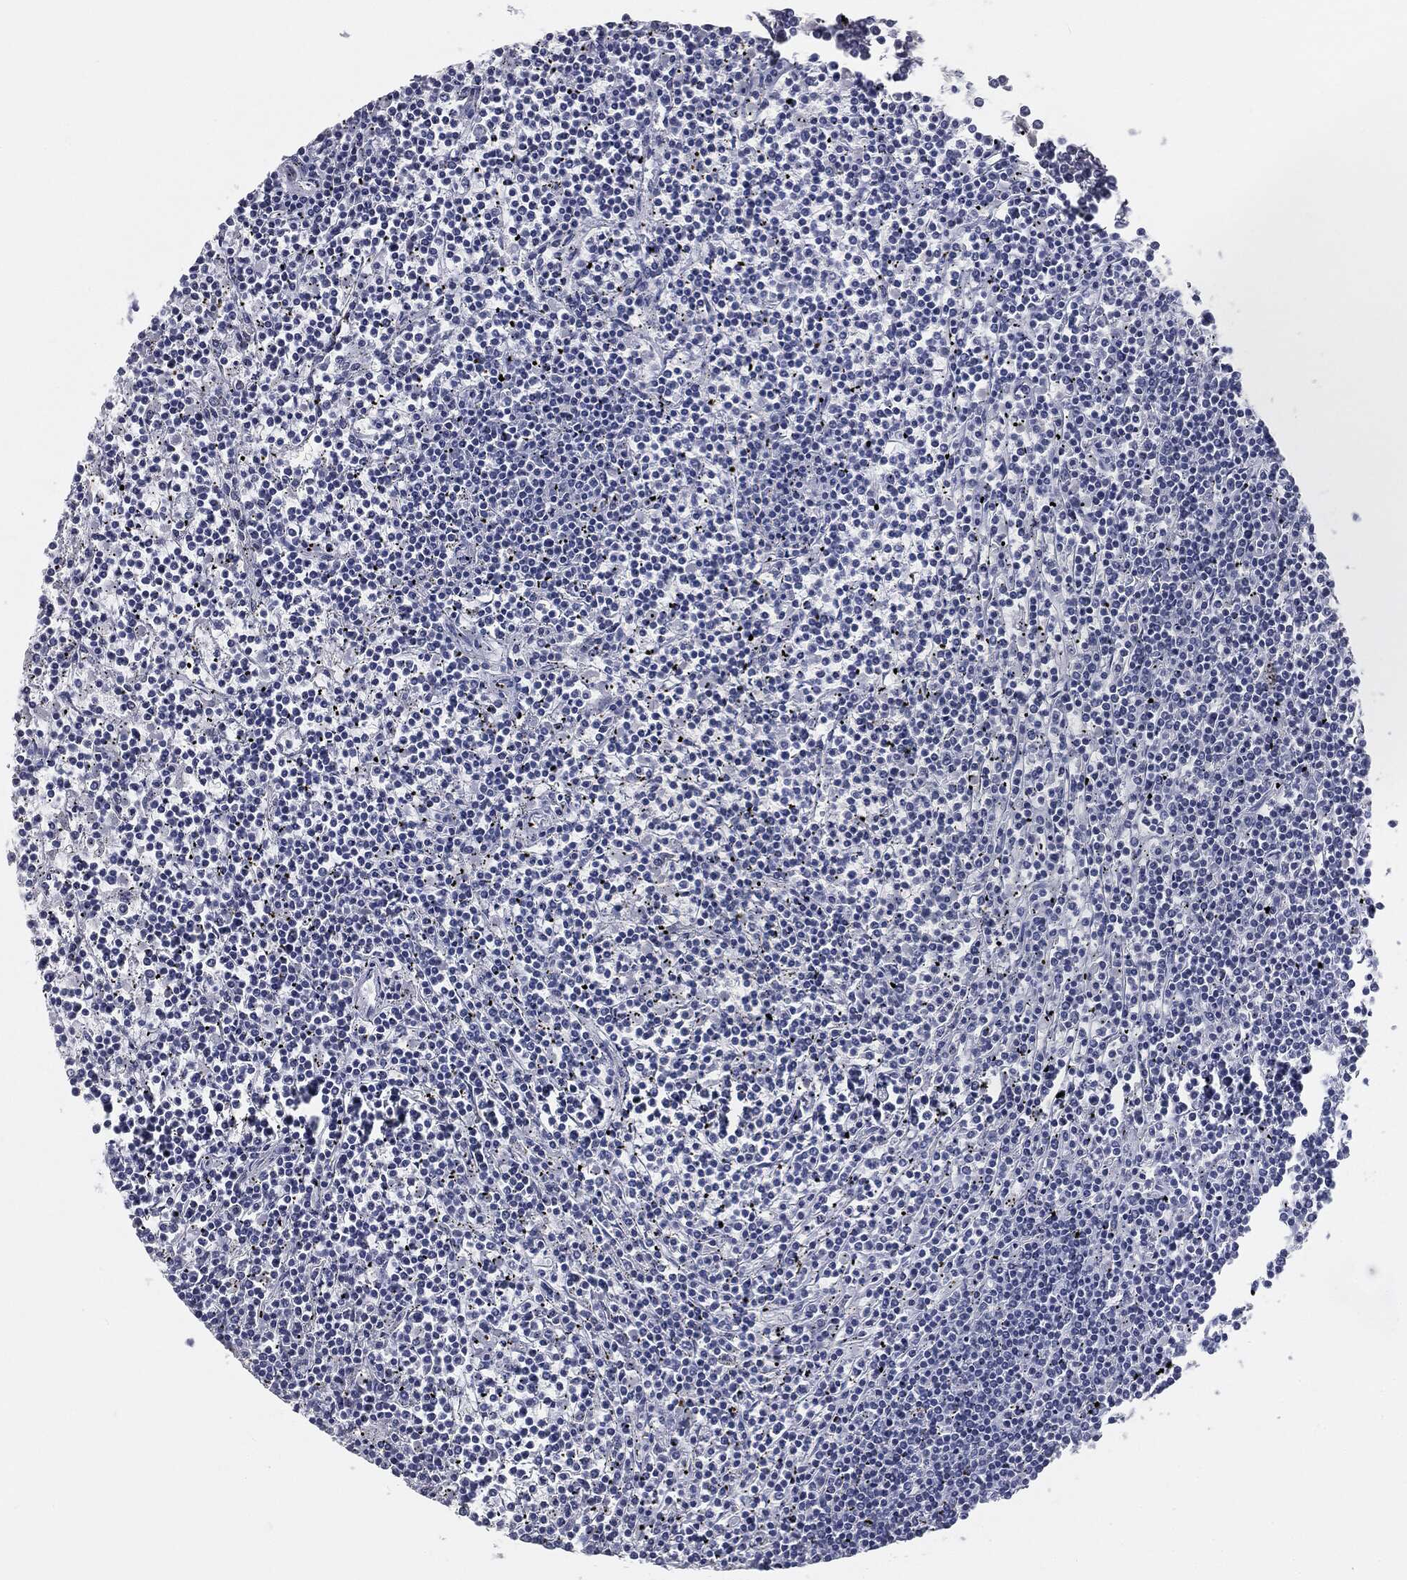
{"staining": {"intensity": "negative", "quantity": "none", "location": "none"}, "tissue": "lymphoma", "cell_type": "Tumor cells", "image_type": "cancer", "snomed": [{"axis": "morphology", "description": "Malignant lymphoma, non-Hodgkin's type, Low grade"}, {"axis": "topography", "description": "Spleen"}], "caption": "IHC of human low-grade malignant lymphoma, non-Hodgkin's type displays no staining in tumor cells. (DAB immunohistochemistry (IHC) visualized using brightfield microscopy, high magnification).", "gene": "PRAME", "patient": {"sex": "female", "age": 19}}